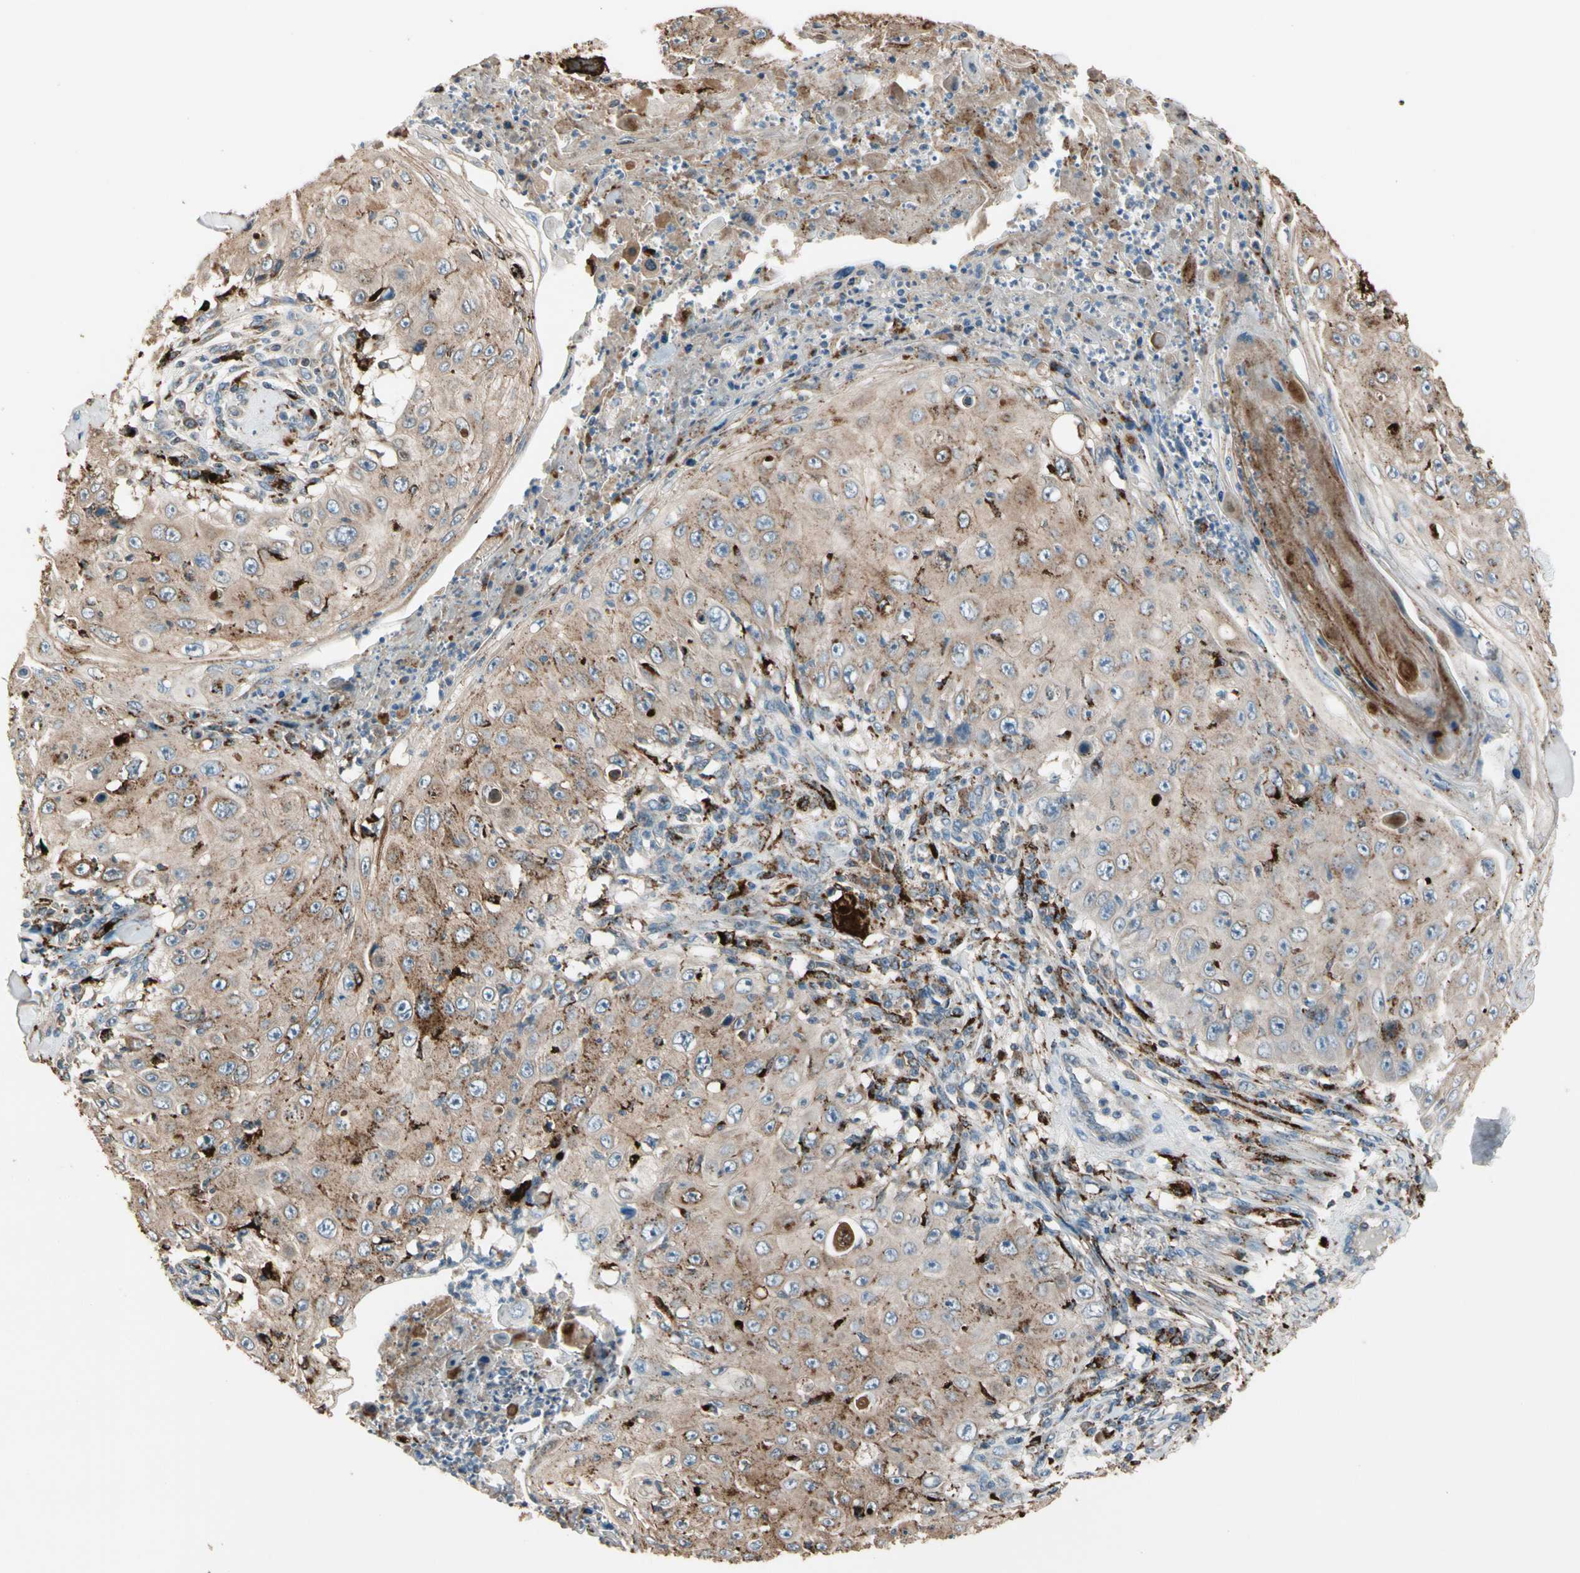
{"staining": {"intensity": "moderate", "quantity": "<25%", "location": "cytoplasmic/membranous"}, "tissue": "skin cancer", "cell_type": "Tumor cells", "image_type": "cancer", "snomed": [{"axis": "morphology", "description": "Squamous cell carcinoma, NOS"}, {"axis": "topography", "description": "Skin"}], "caption": "Brown immunohistochemical staining in skin cancer (squamous cell carcinoma) shows moderate cytoplasmic/membranous staining in approximately <25% of tumor cells.", "gene": "GM2A", "patient": {"sex": "male", "age": 86}}